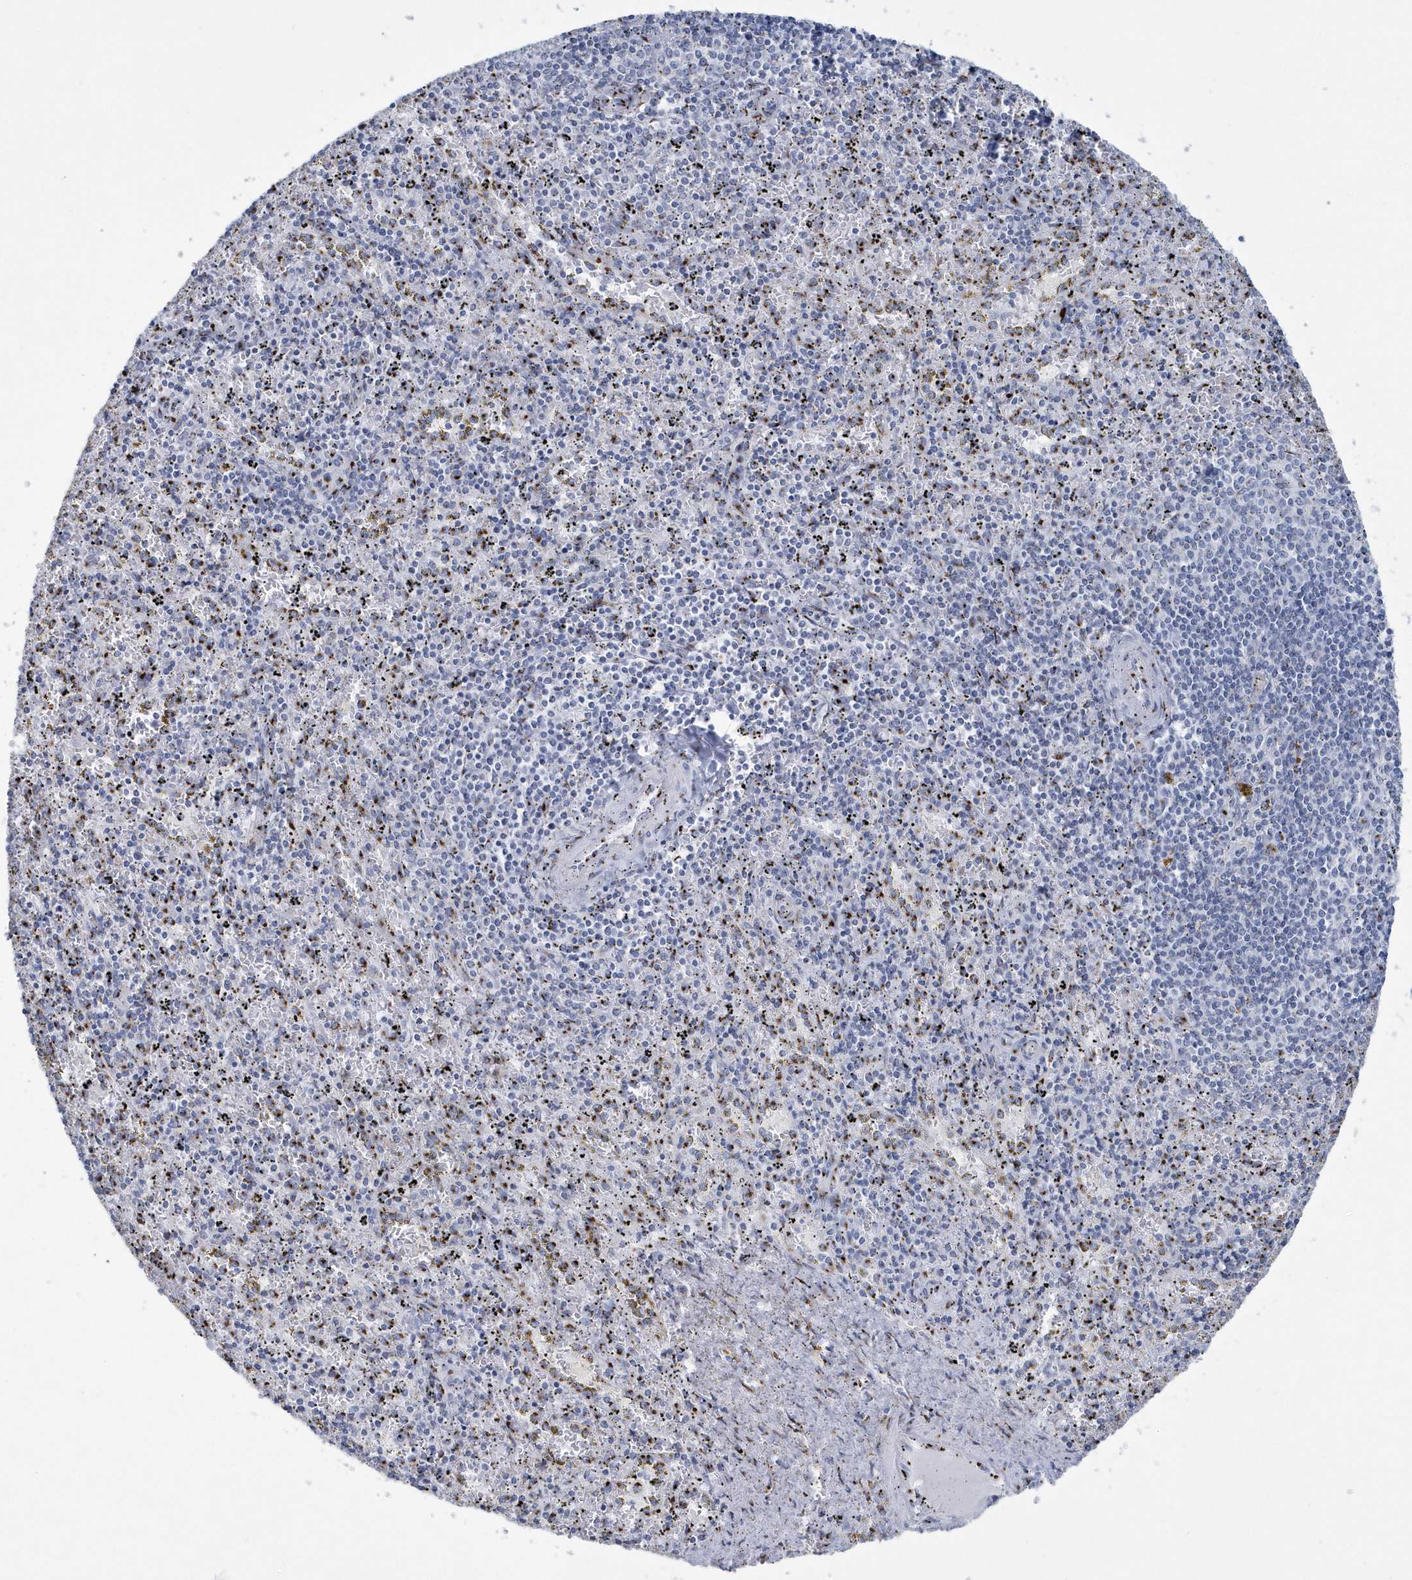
{"staining": {"intensity": "moderate", "quantity": "<25%", "location": "cytoplasmic/membranous"}, "tissue": "spleen", "cell_type": "Cells in red pulp", "image_type": "normal", "snomed": [{"axis": "morphology", "description": "Normal tissue, NOS"}, {"axis": "topography", "description": "Spleen"}], "caption": "The histopathology image demonstrates immunohistochemical staining of normal spleen. There is moderate cytoplasmic/membranous staining is present in about <25% of cells in red pulp.", "gene": "SLX9", "patient": {"sex": "male", "age": 11}}